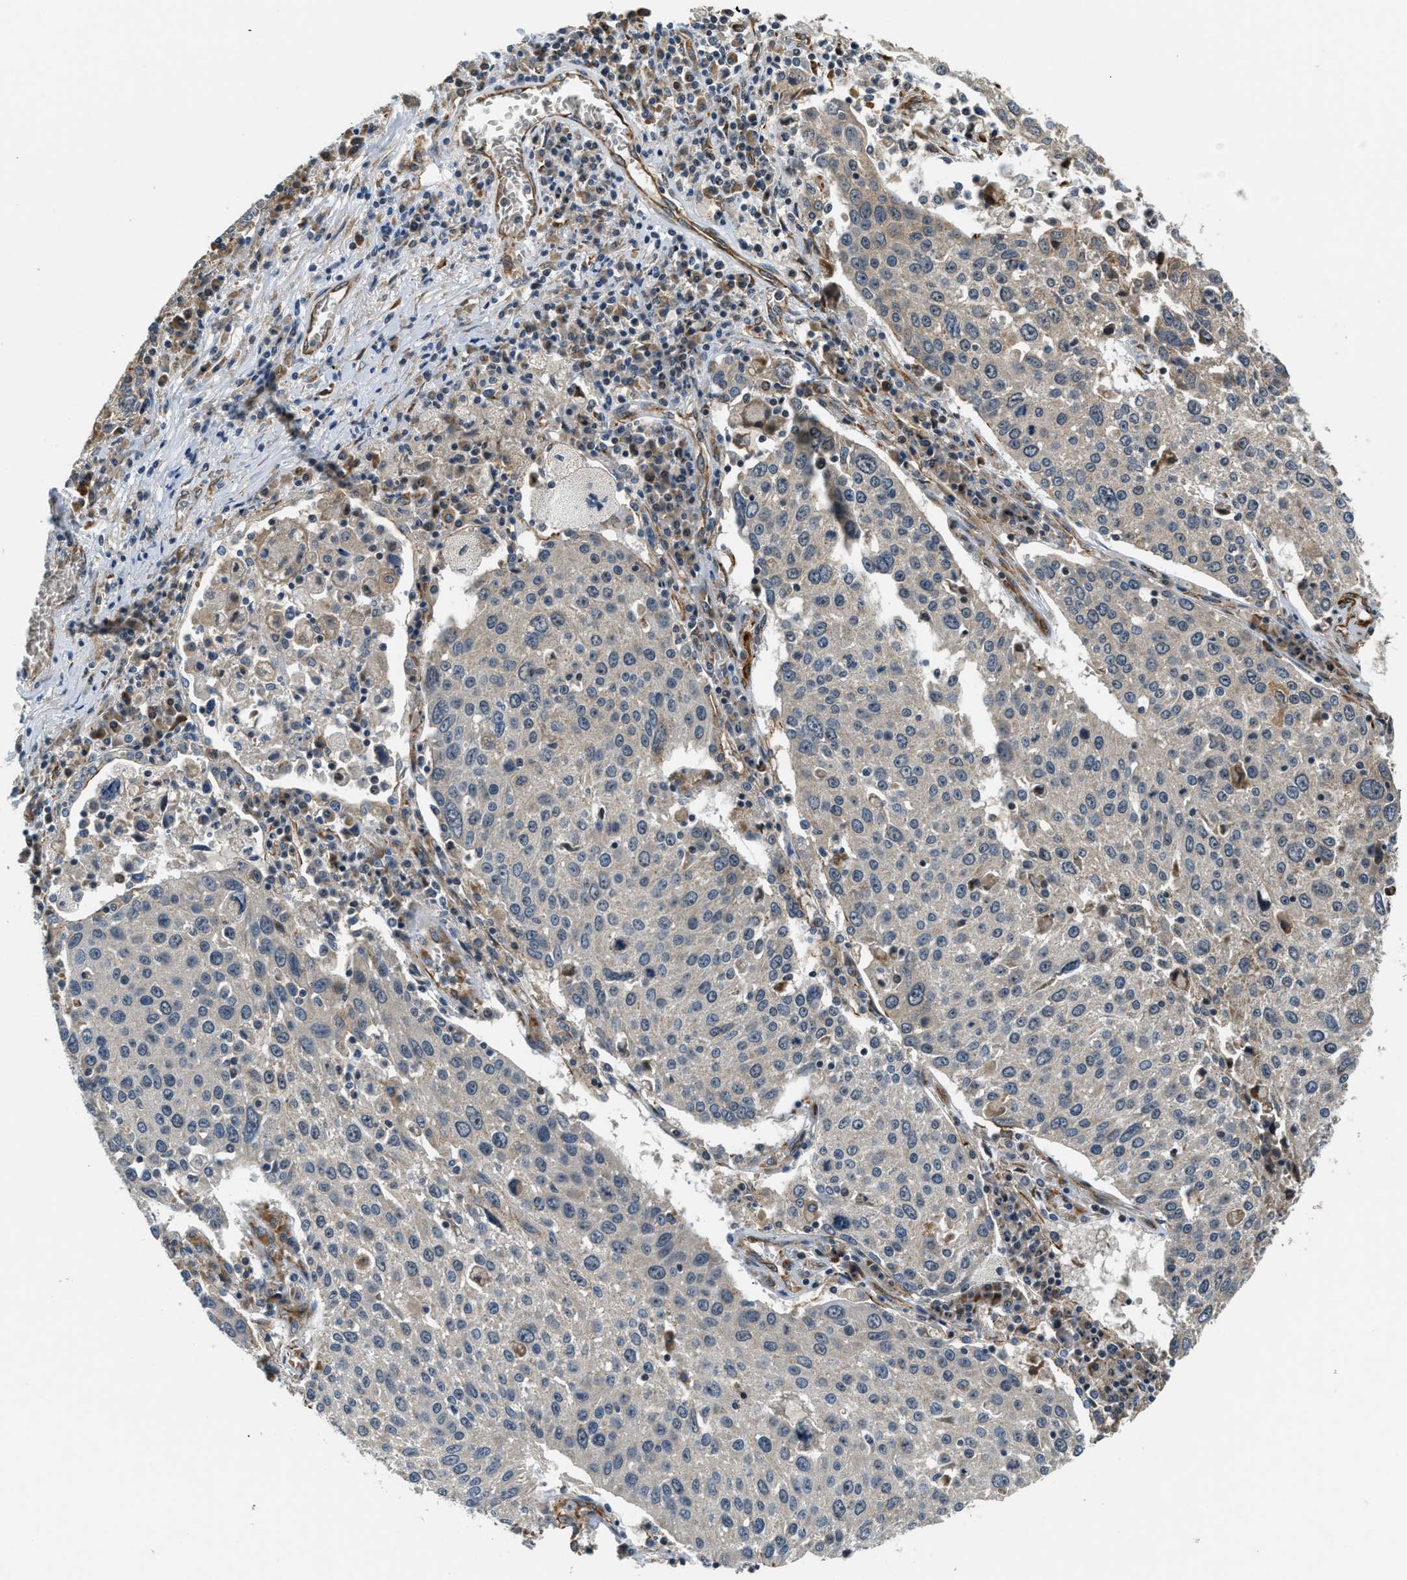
{"staining": {"intensity": "weak", "quantity": "<25%", "location": "cytoplasmic/membranous"}, "tissue": "lung cancer", "cell_type": "Tumor cells", "image_type": "cancer", "snomed": [{"axis": "morphology", "description": "Squamous cell carcinoma, NOS"}, {"axis": "topography", "description": "Lung"}], "caption": "Immunohistochemical staining of lung cancer (squamous cell carcinoma) exhibits no significant staining in tumor cells.", "gene": "ALOX12", "patient": {"sex": "male", "age": 65}}